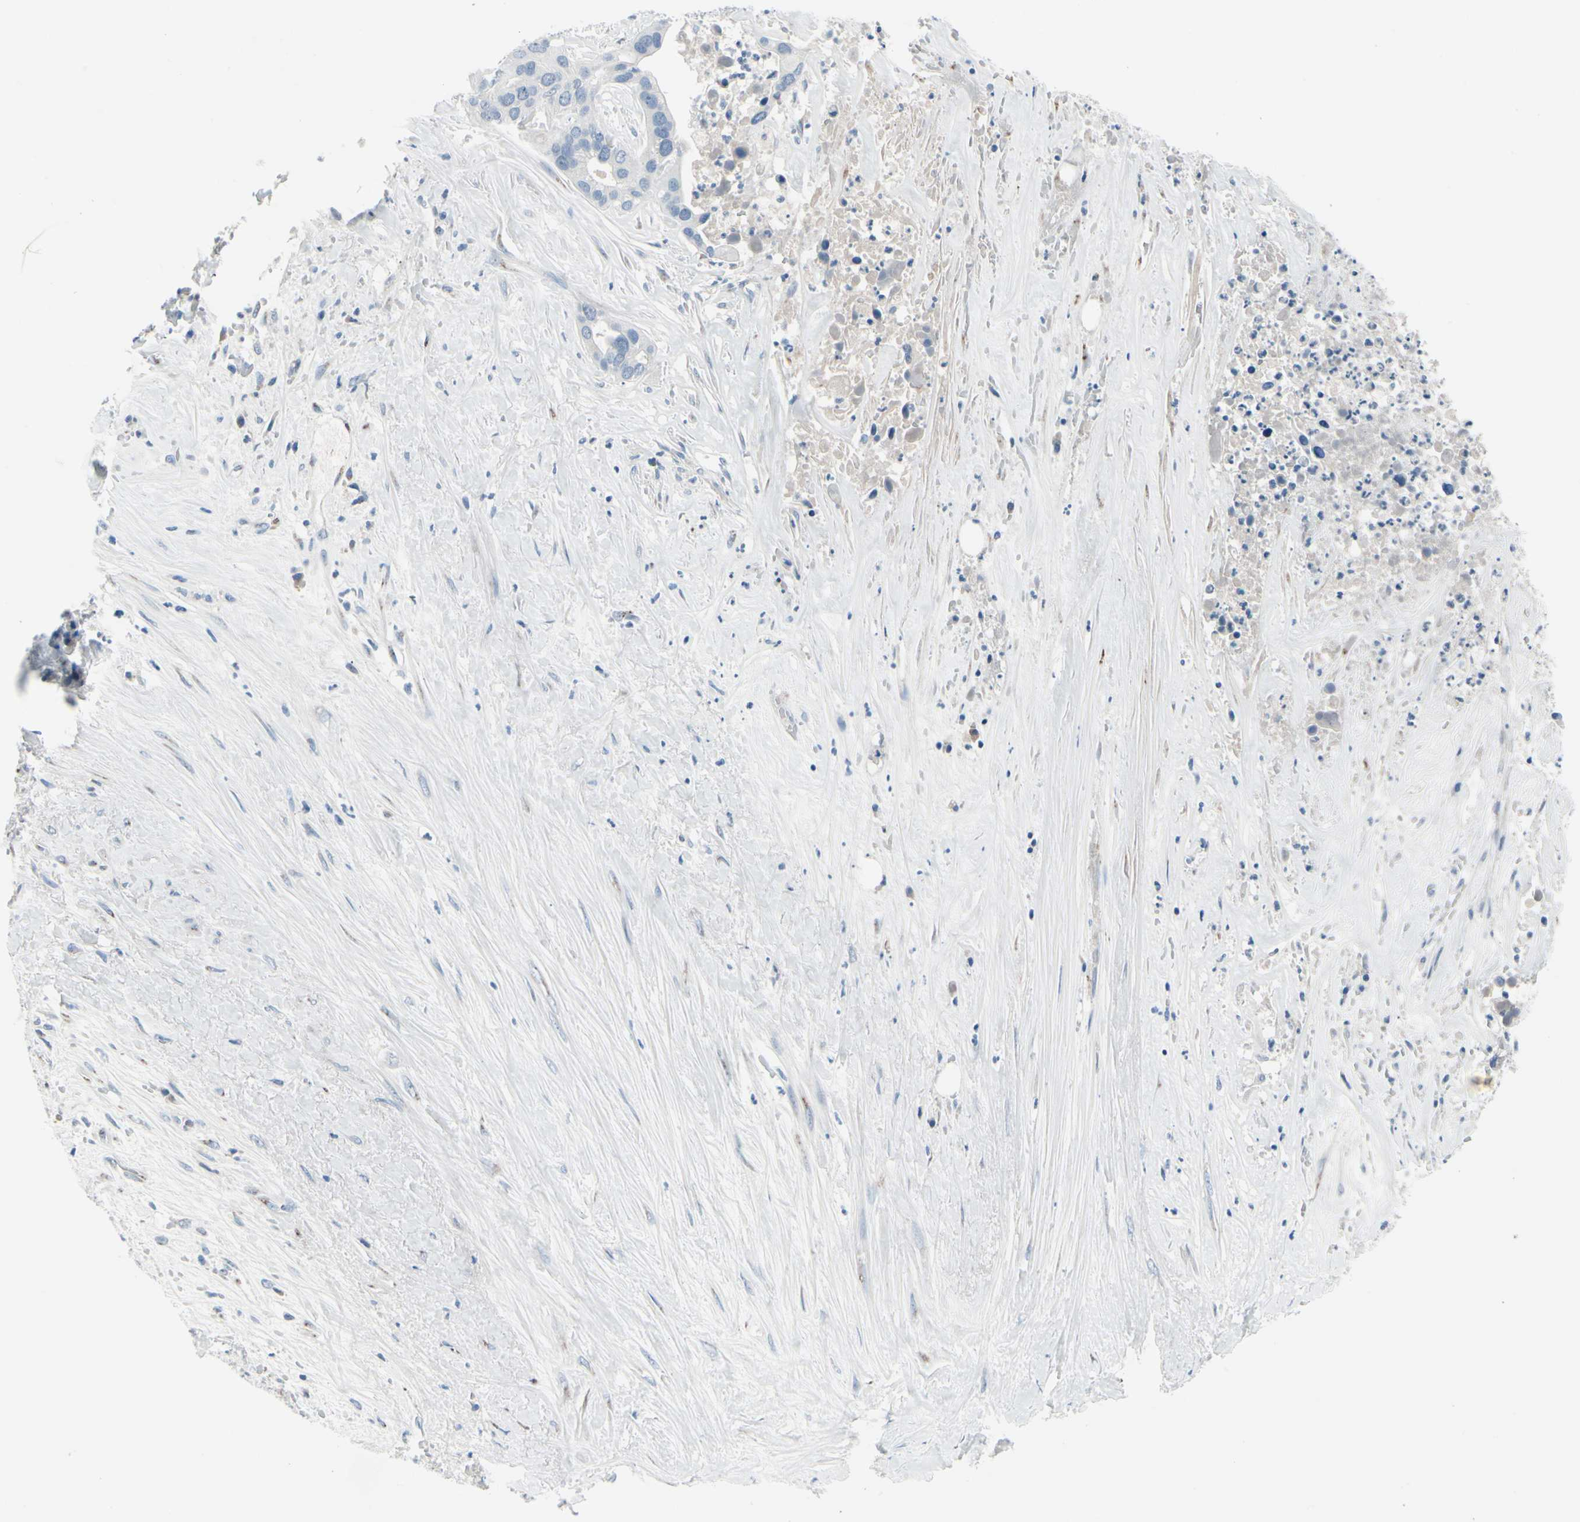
{"staining": {"intensity": "negative", "quantity": "none", "location": "none"}, "tissue": "liver cancer", "cell_type": "Tumor cells", "image_type": "cancer", "snomed": [{"axis": "morphology", "description": "Cholangiocarcinoma"}, {"axis": "topography", "description": "Liver"}], "caption": "An immunohistochemistry image of cholangiocarcinoma (liver) is shown. There is no staining in tumor cells of cholangiocarcinoma (liver).", "gene": "PGR", "patient": {"sex": "female", "age": 65}}